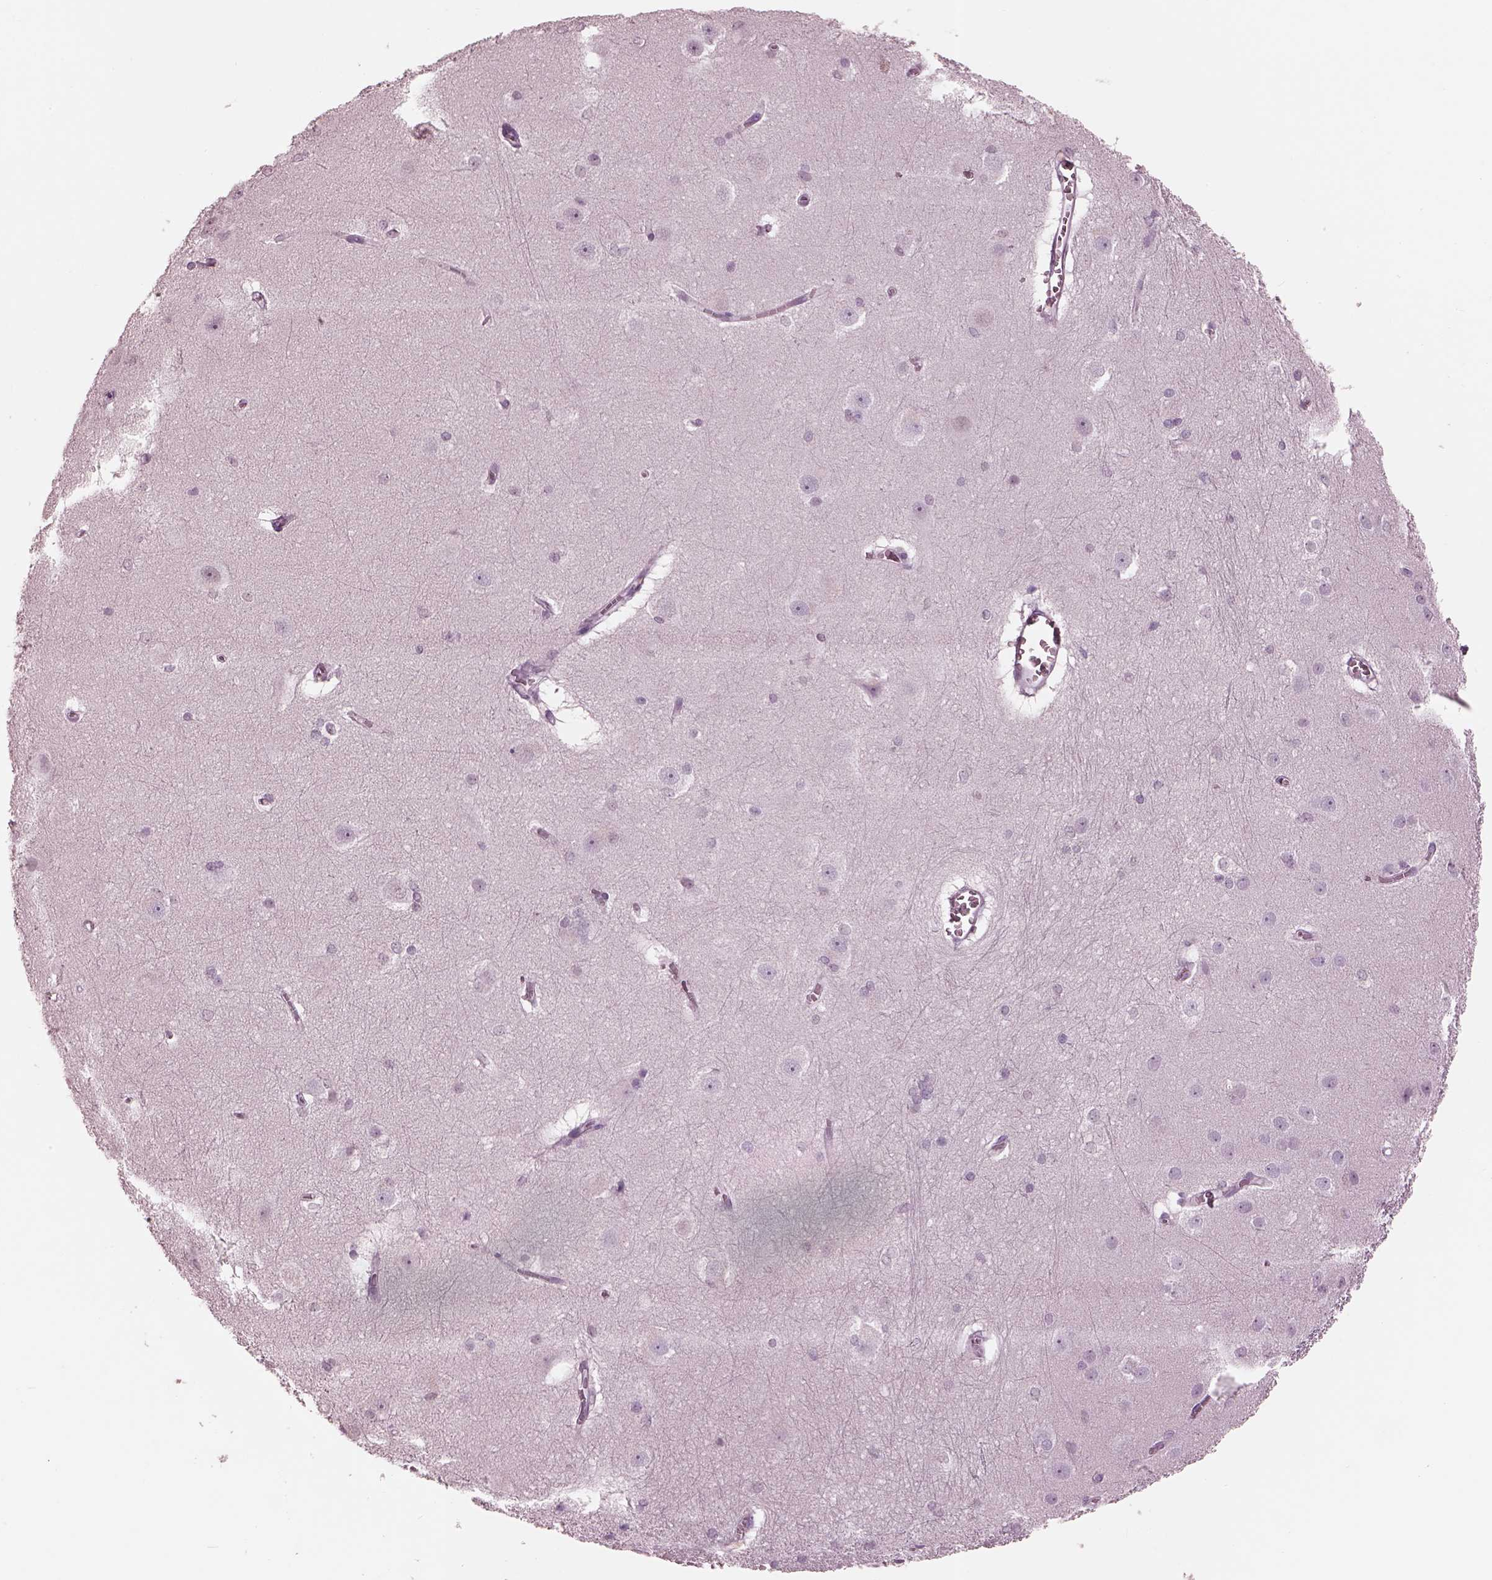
{"staining": {"intensity": "negative", "quantity": "none", "location": "none"}, "tissue": "hippocampus", "cell_type": "Glial cells", "image_type": "normal", "snomed": [{"axis": "morphology", "description": "Normal tissue, NOS"}, {"axis": "topography", "description": "Cerebral cortex"}, {"axis": "topography", "description": "Hippocampus"}], "caption": "DAB immunohistochemical staining of unremarkable human hippocampus reveals no significant staining in glial cells.", "gene": "GARIN4", "patient": {"sex": "female", "age": 19}}